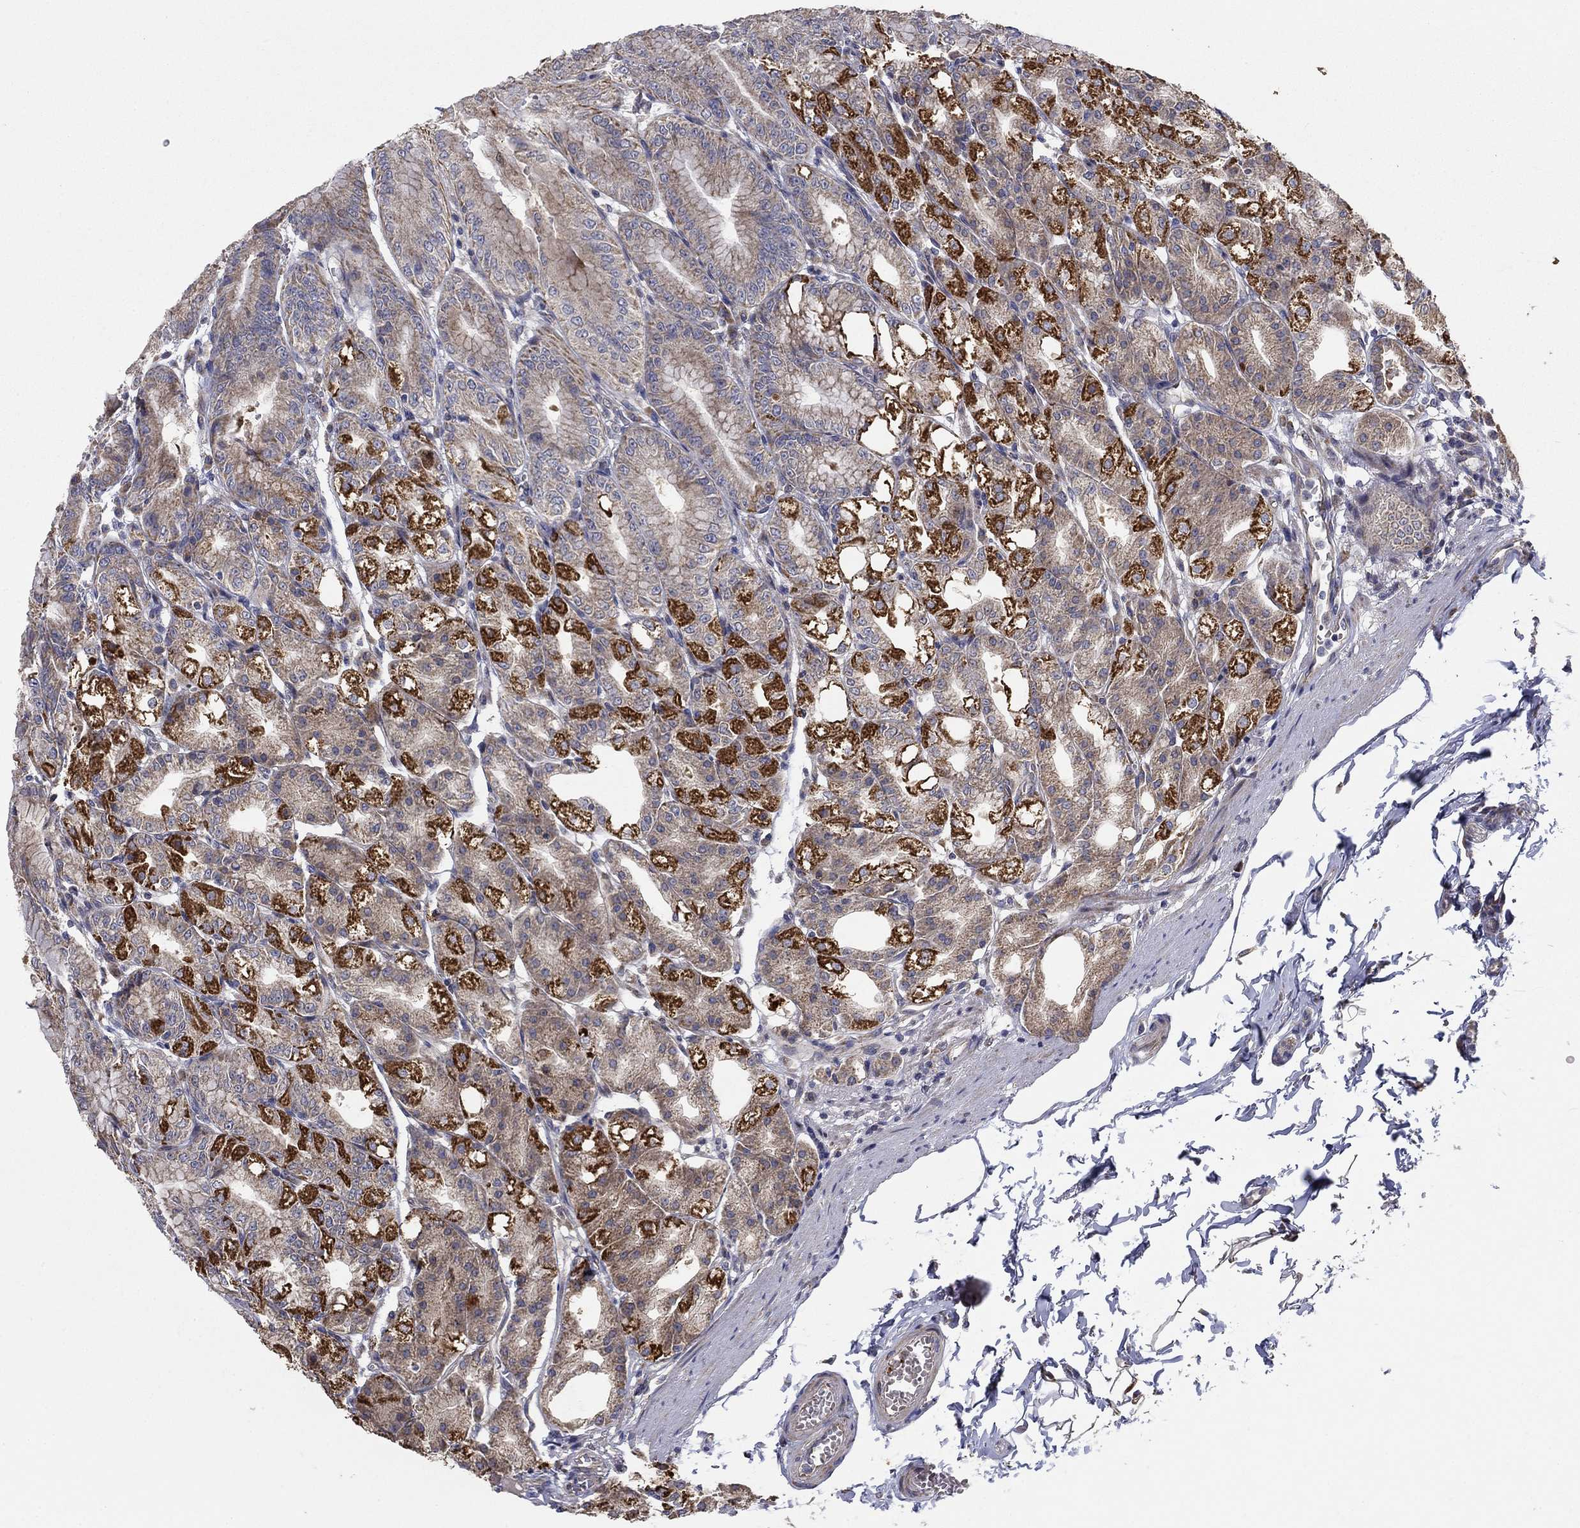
{"staining": {"intensity": "strong", "quantity": "<25%", "location": "cytoplasmic/membranous"}, "tissue": "stomach", "cell_type": "Glandular cells", "image_type": "normal", "snomed": [{"axis": "morphology", "description": "Normal tissue, NOS"}, {"axis": "topography", "description": "Stomach"}], "caption": "Glandular cells show strong cytoplasmic/membranous expression in about <25% of cells in benign stomach.", "gene": "MMAA", "patient": {"sex": "male", "age": 71}}